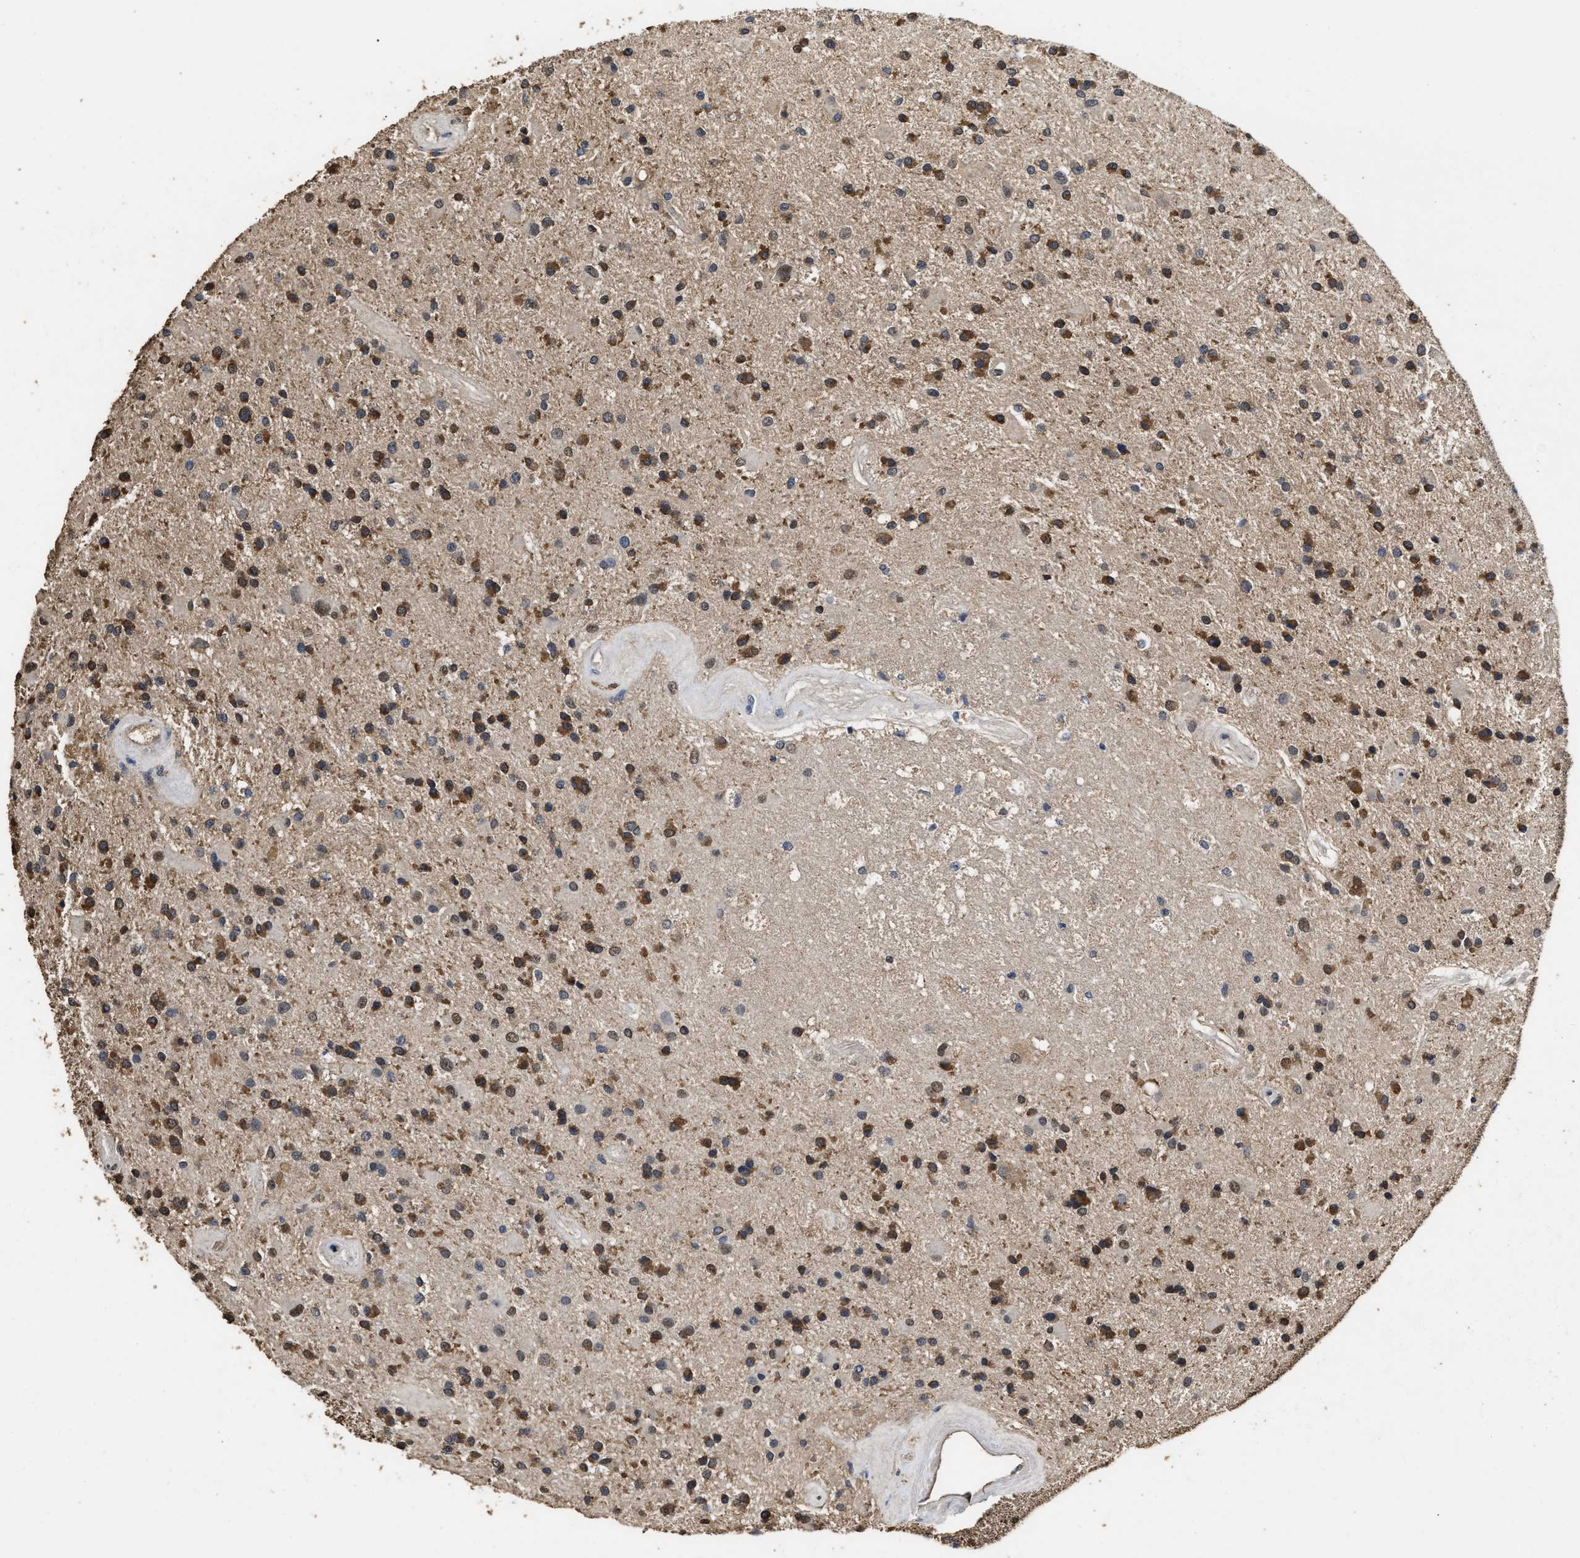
{"staining": {"intensity": "moderate", "quantity": ">75%", "location": "cytoplasmic/membranous,nuclear"}, "tissue": "glioma", "cell_type": "Tumor cells", "image_type": "cancer", "snomed": [{"axis": "morphology", "description": "Glioma, malignant, Low grade"}, {"axis": "topography", "description": "Brain"}], "caption": "Immunohistochemical staining of human low-grade glioma (malignant) shows medium levels of moderate cytoplasmic/membranous and nuclear protein staining in about >75% of tumor cells. (DAB = brown stain, brightfield microscopy at high magnification).", "gene": "YWHAE", "patient": {"sex": "male", "age": 58}}